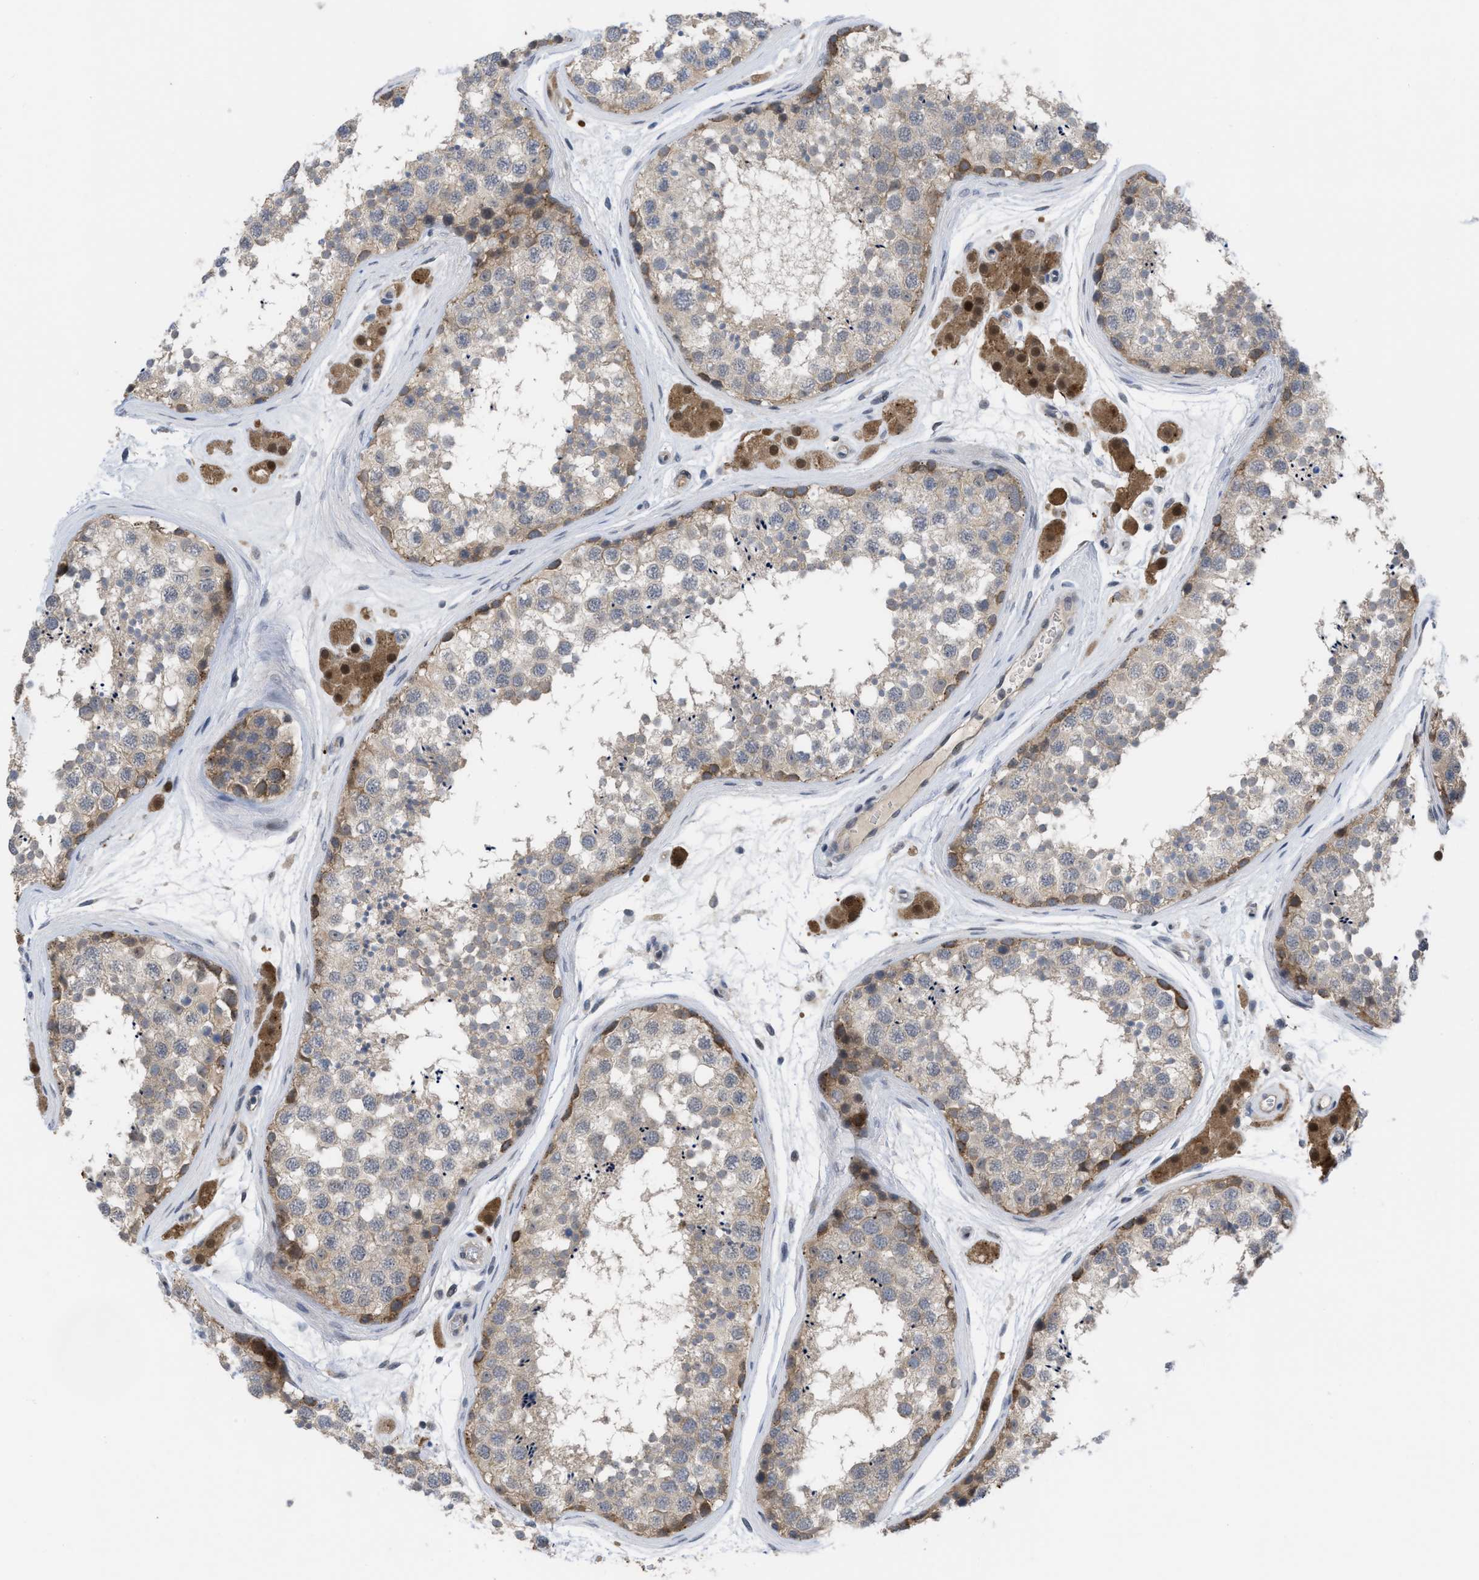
{"staining": {"intensity": "weak", "quantity": "<25%", "location": "cytoplasmic/membranous"}, "tissue": "testis", "cell_type": "Cells in seminiferous ducts", "image_type": "normal", "snomed": [{"axis": "morphology", "description": "Normal tissue, NOS"}, {"axis": "topography", "description": "Testis"}], "caption": "This is an immunohistochemistry image of unremarkable human testis. There is no positivity in cells in seminiferous ducts.", "gene": "LDAF1", "patient": {"sex": "male", "age": 56}}